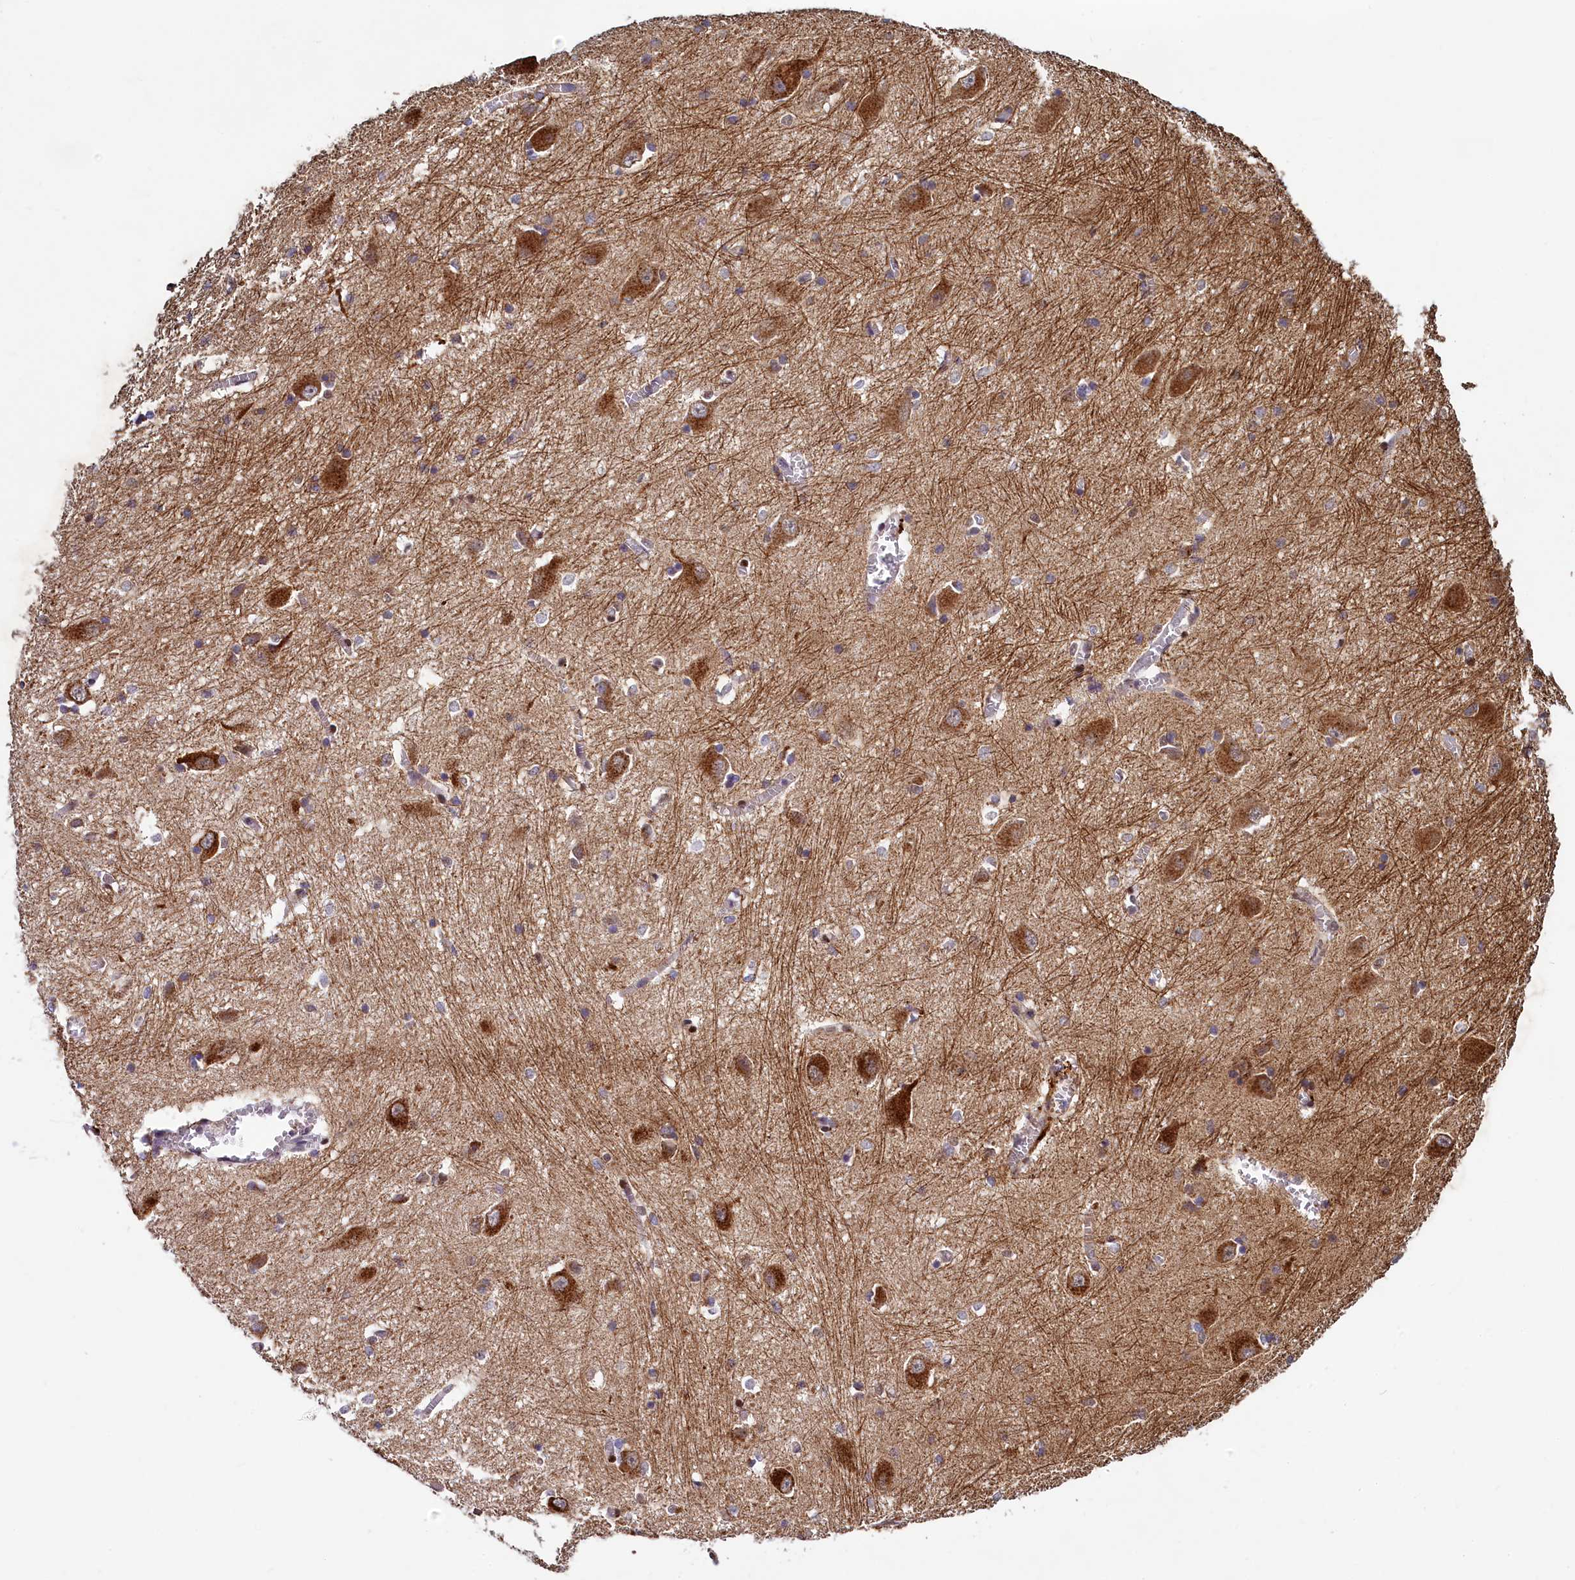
{"staining": {"intensity": "moderate", "quantity": "<25%", "location": "cytoplasmic/membranous"}, "tissue": "caudate", "cell_type": "Glial cells", "image_type": "normal", "snomed": [{"axis": "morphology", "description": "Normal tissue, NOS"}, {"axis": "topography", "description": "Lateral ventricle wall"}], "caption": "Unremarkable caudate exhibits moderate cytoplasmic/membranous expression in approximately <25% of glial cells.", "gene": "ZNF577", "patient": {"sex": "male", "age": 37}}